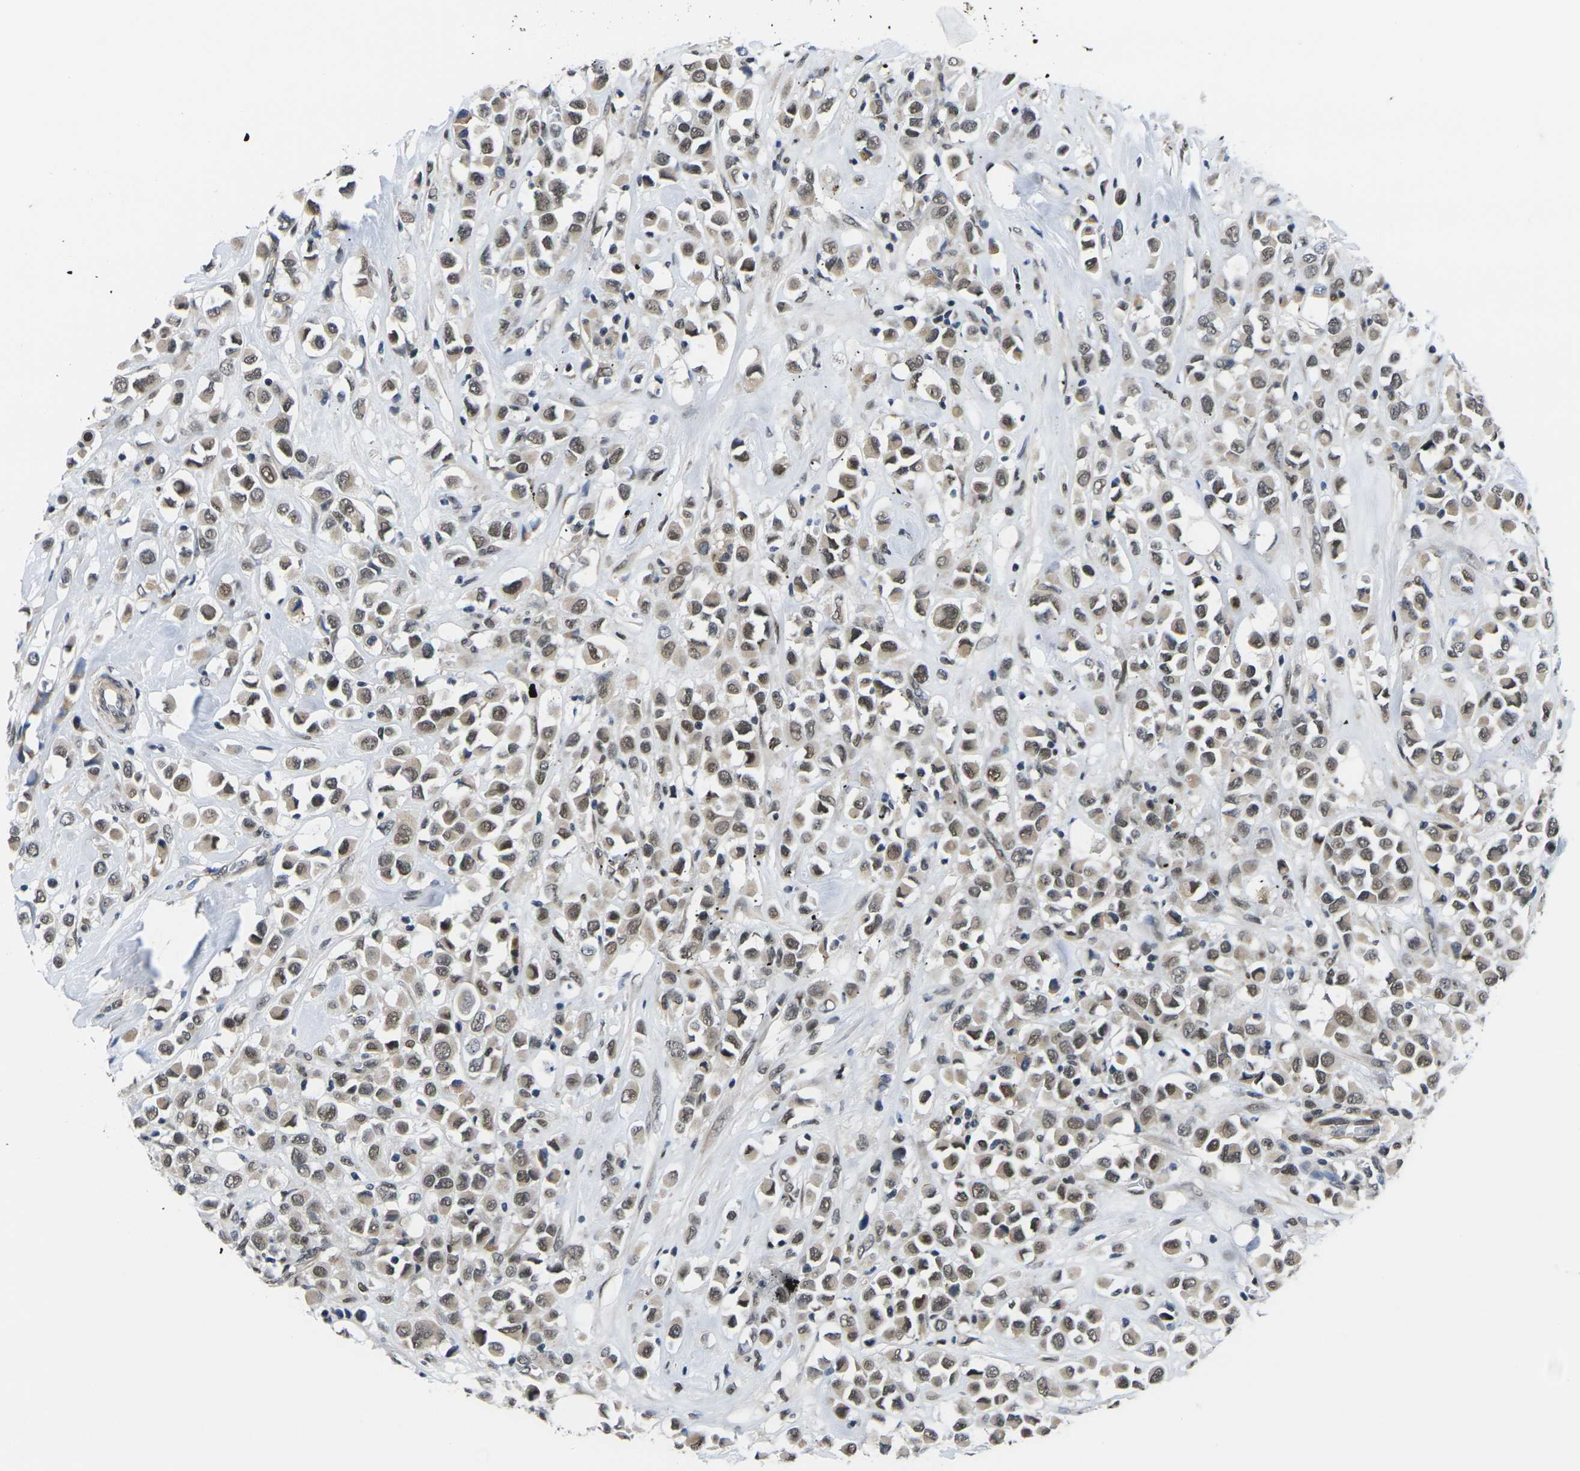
{"staining": {"intensity": "moderate", "quantity": ">75%", "location": "cytoplasmic/membranous,nuclear"}, "tissue": "breast cancer", "cell_type": "Tumor cells", "image_type": "cancer", "snomed": [{"axis": "morphology", "description": "Duct carcinoma"}, {"axis": "topography", "description": "Breast"}], "caption": "A brown stain highlights moderate cytoplasmic/membranous and nuclear staining of a protein in breast cancer tumor cells.", "gene": "RBM7", "patient": {"sex": "female", "age": 61}}